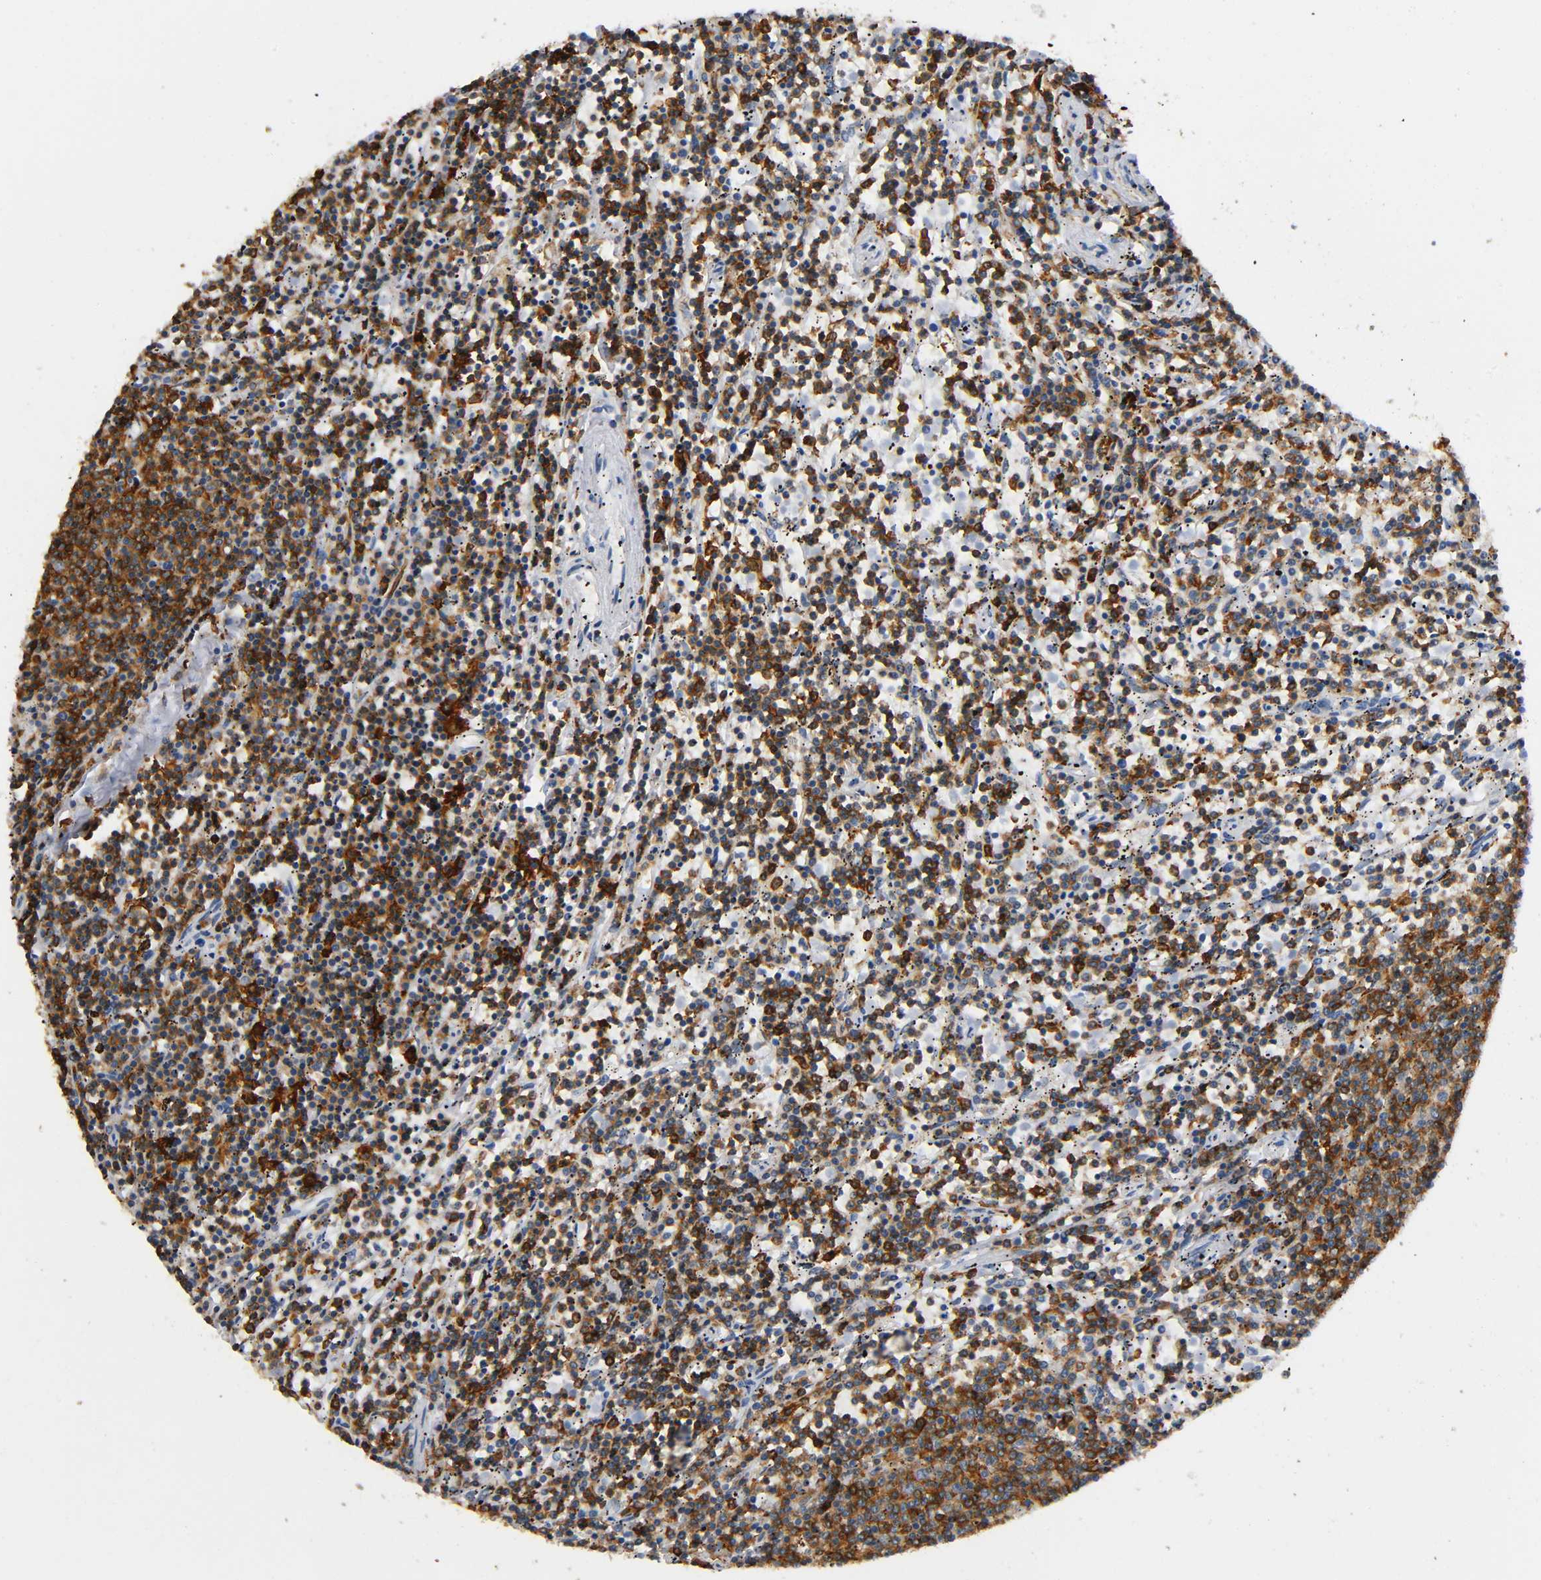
{"staining": {"intensity": "strong", "quantity": ">75%", "location": "cytoplasmic/membranous"}, "tissue": "lymphoma", "cell_type": "Tumor cells", "image_type": "cancer", "snomed": [{"axis": "morphology", "description": "Malignant lymphoma, non-Hodgkin's type, Low grade"}, {"axis": "topography", "description": "Spleen"}], "caption": "Protein expression analysis of lymphoma demonstrates strong cytoplasmic/membranous expression in about >75% of tumor cells.", "gene": "CAPN10", "patient": {"sex": "female", "age": 50}}